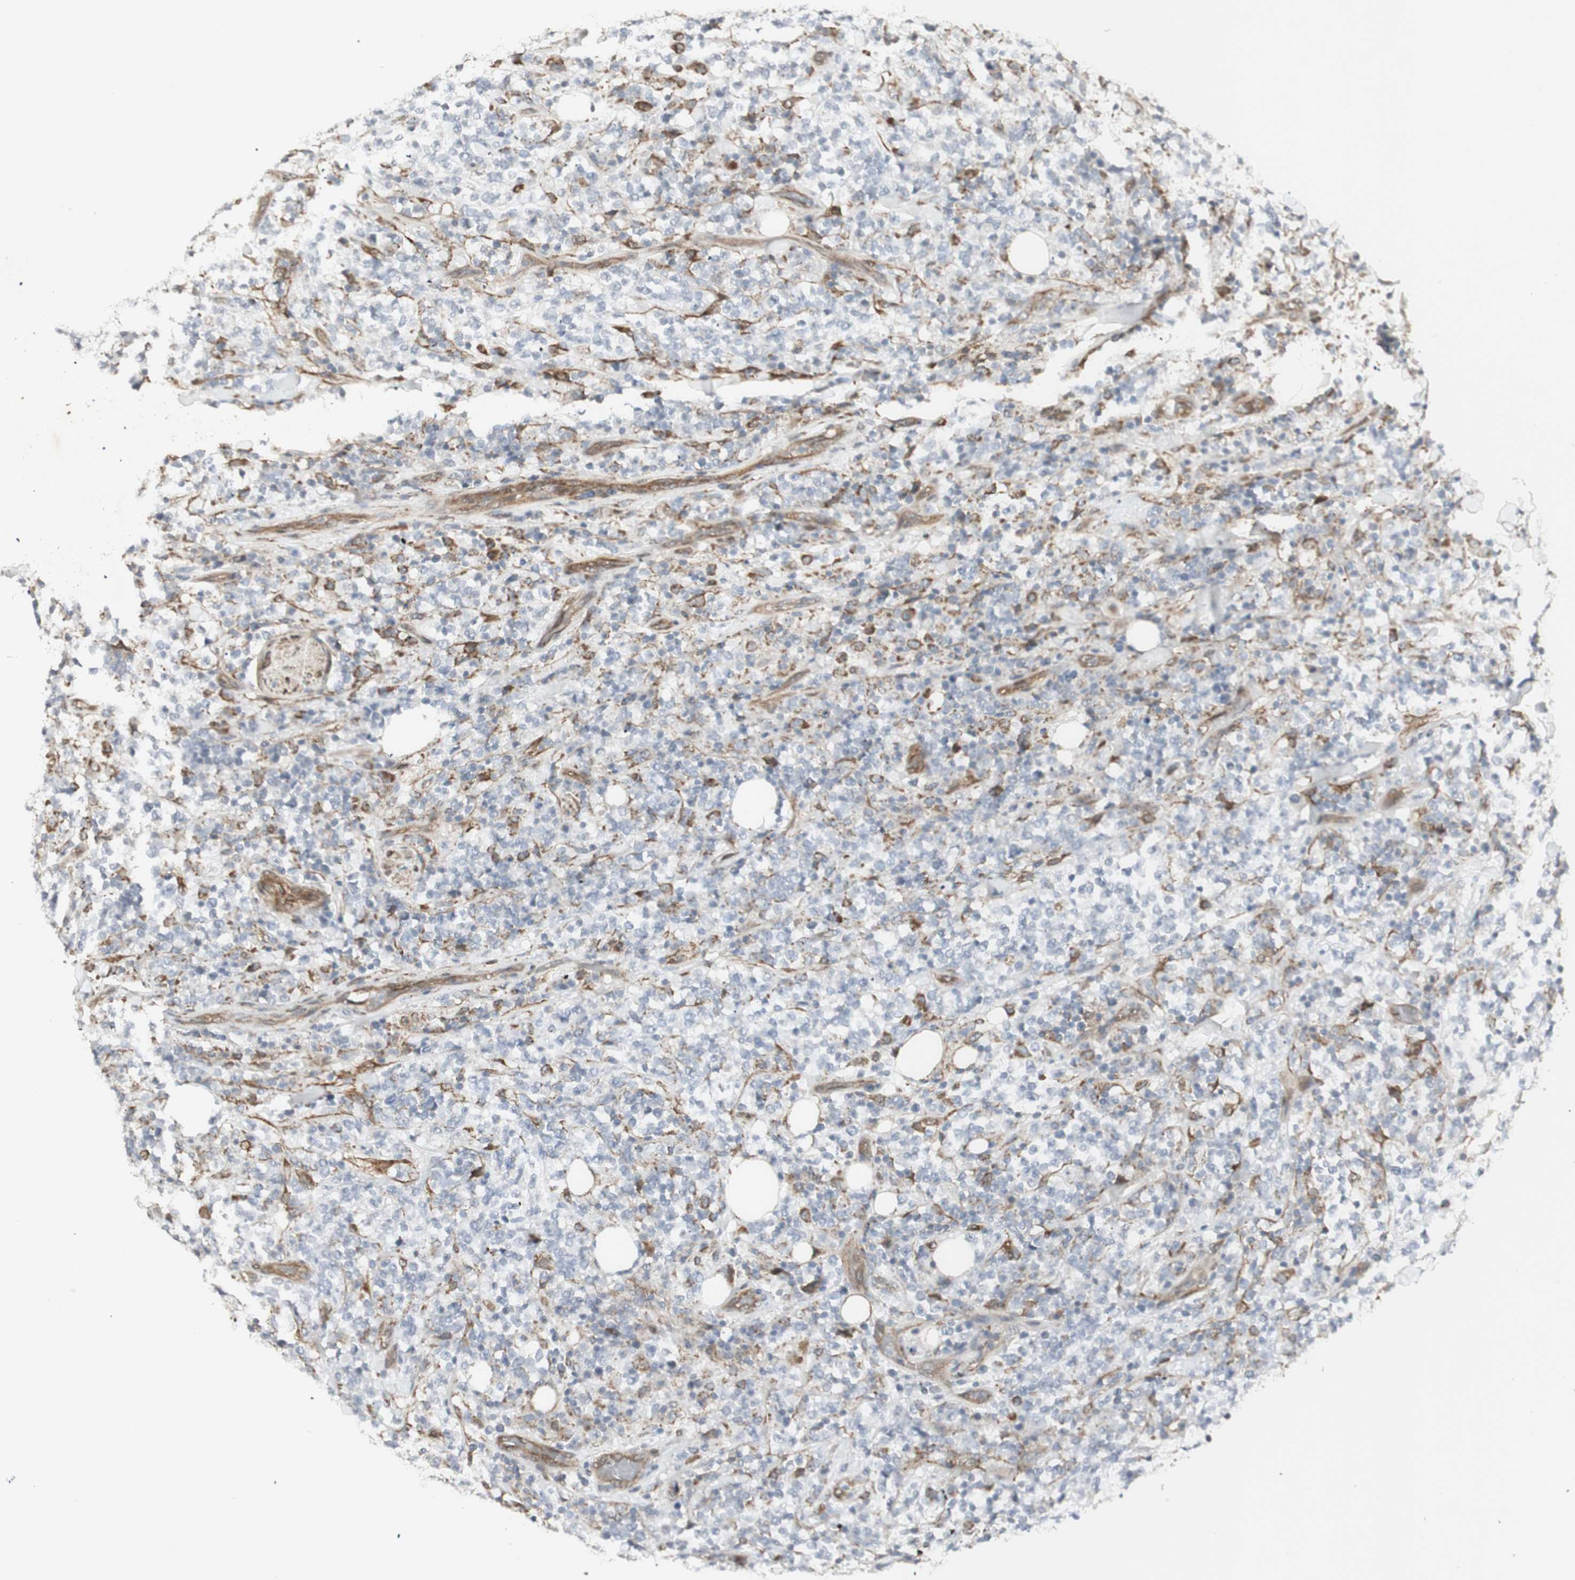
{"staining": {"intensity": "moderate", "quantity": "<25%", "location": "cytoplasmic/membranous"}, "tissue": "lymphoma", "cell_type": "Tumor cells", "image_type": "cancer", "snomed": [{"axis": "morphology", "description": "Malignant lymphoma, non-Hodgkin's type, High grade"}, {"axis": "topography", "description": "Soft tissue"}], "caption": "Lymphoma tissue demonstrates moderate cytoplasmic/membranous staining in approximately <25% of tumor cells", "gene": "CNN3", "patient": {"sex": "male", "age": 18}}